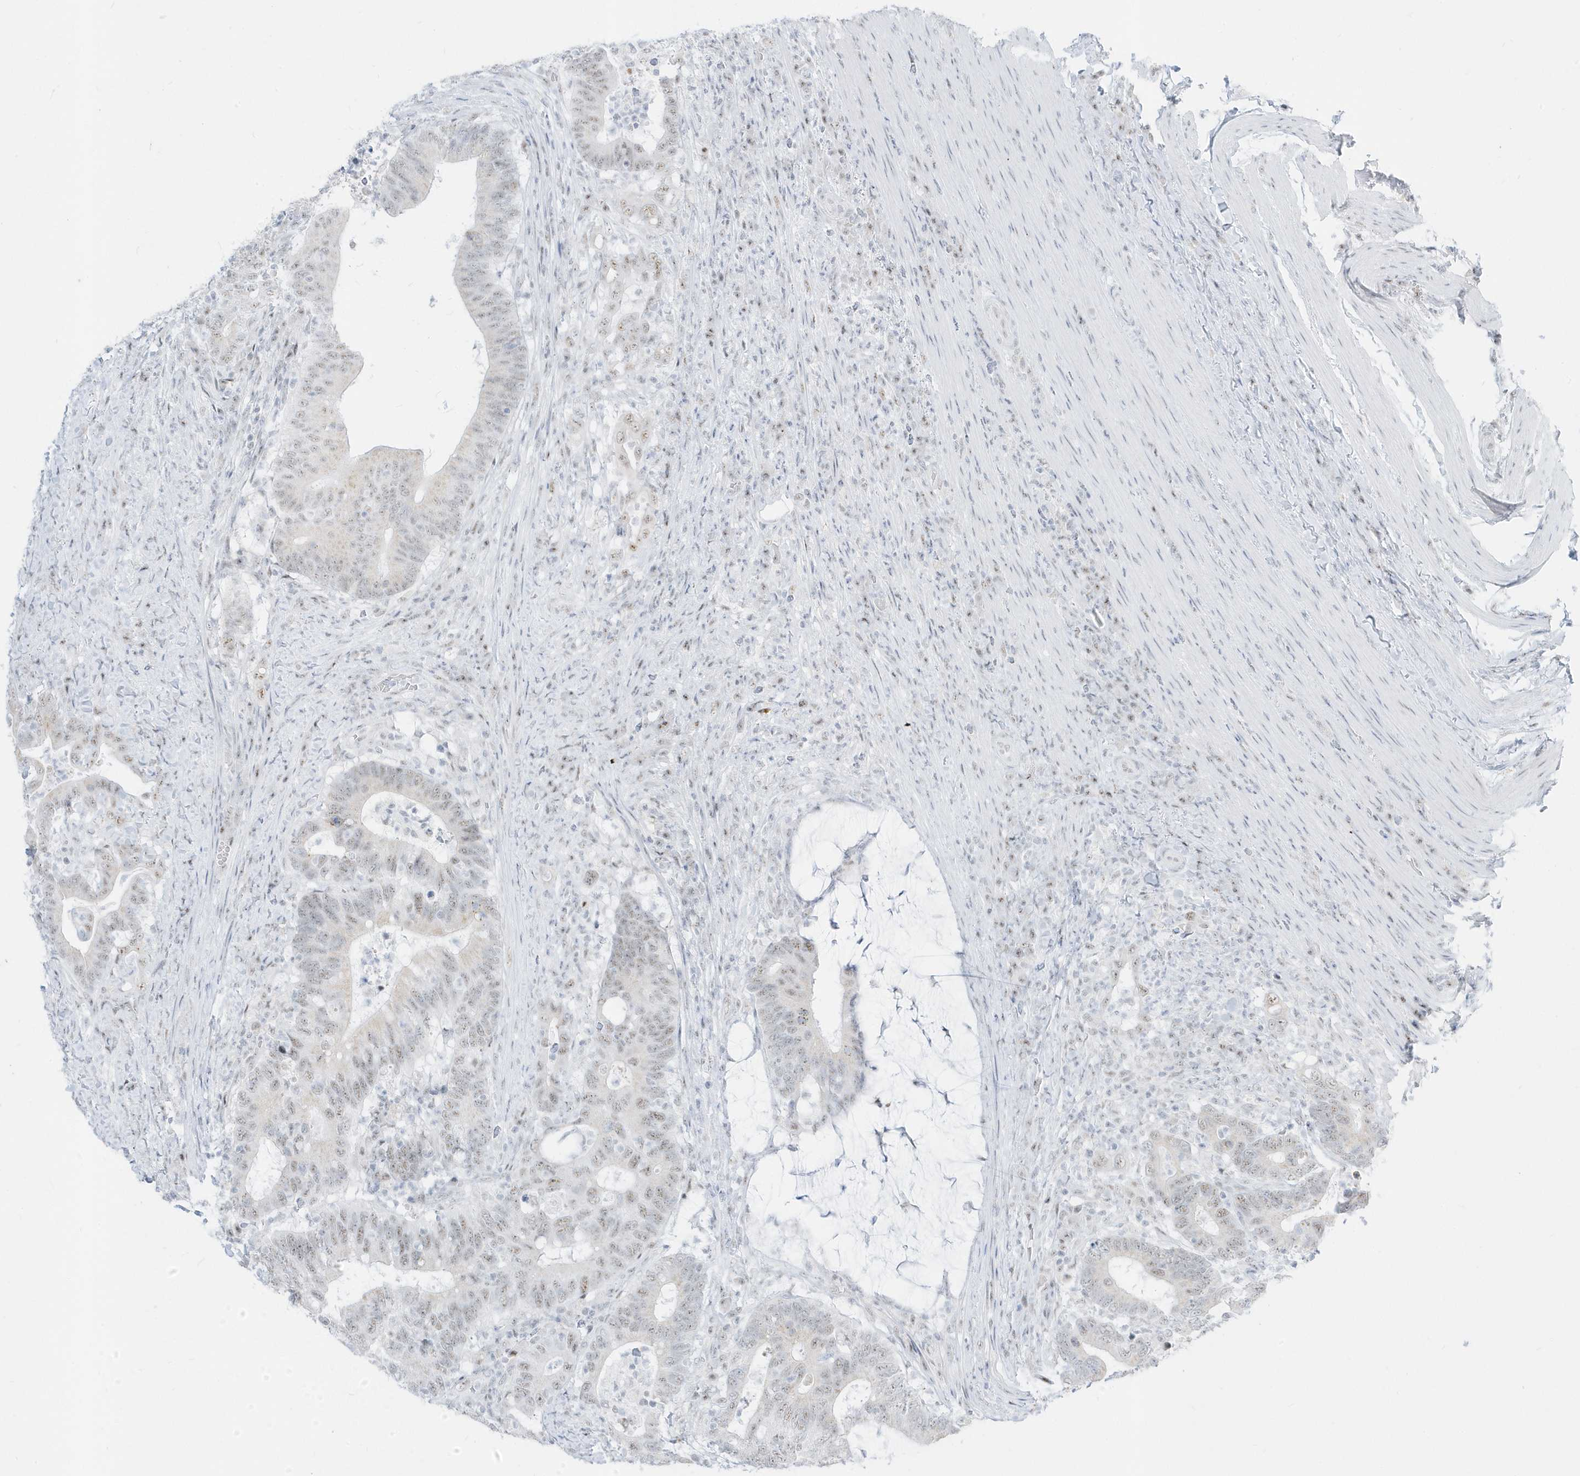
{"staining": {"intensity": "weak", "quantity": ">75%", "location": "nuclear"}, "tissue": "colorectal cancer", "cell_type": "Tumor cells", "image_type": "cancer", "snomed": [{"axis": "morphology", "description": "Adenocarcinoma, NOS"}, {"axis": "topography", "description": "Colon"}], "caption": "Tumor cells show weak nuclear staining in about >75% of cells in colorectal cancer. The staining was performed using DAB, with brown indicating positive protein expression. Nuclei are stained blue with hematoxylin.", "gene": "PLEKHN1", "patient": {"sex": "female", "age": 66}}